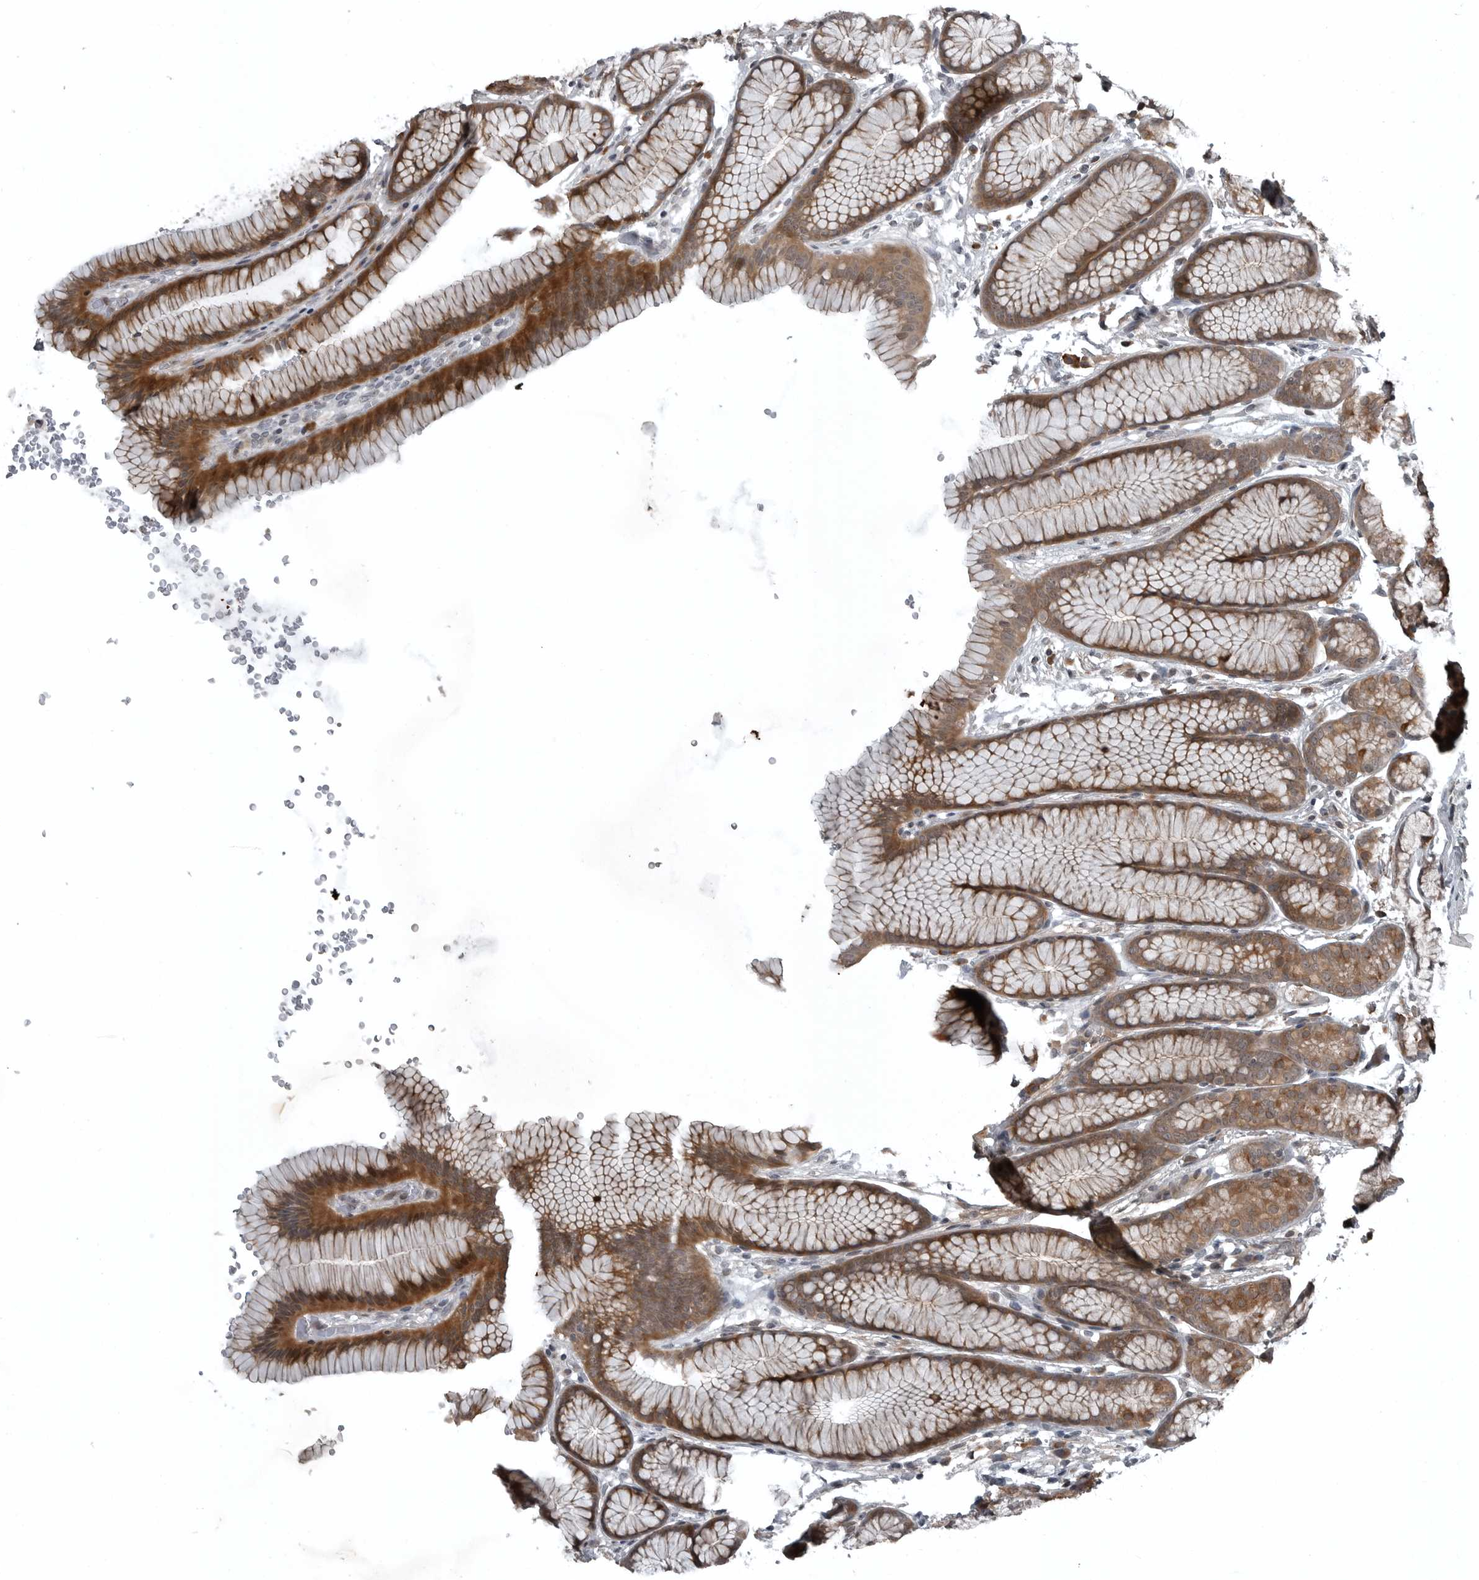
{"staining": {"intensity": "moderate", "quantity": ">75%", "location": "cytoplasmic/membranous,nuclear"}, "tissue": "stomach", "cell_type": "Glandular cells", "image_type": "normal", "snomed": [{"axis": "morphology", "description": "Normal tissue, NOS"}, {"axis": "topography", "description": "Stomach"}], "caption": "Brown immunohistochemical staining in unremarkable human stomach shows moderate cytoplasmic/membranous,nuclear staining in approximately >75% of glandular cells.", "gene": "GAK", "patient": {"sex": "male", "age": 42}}